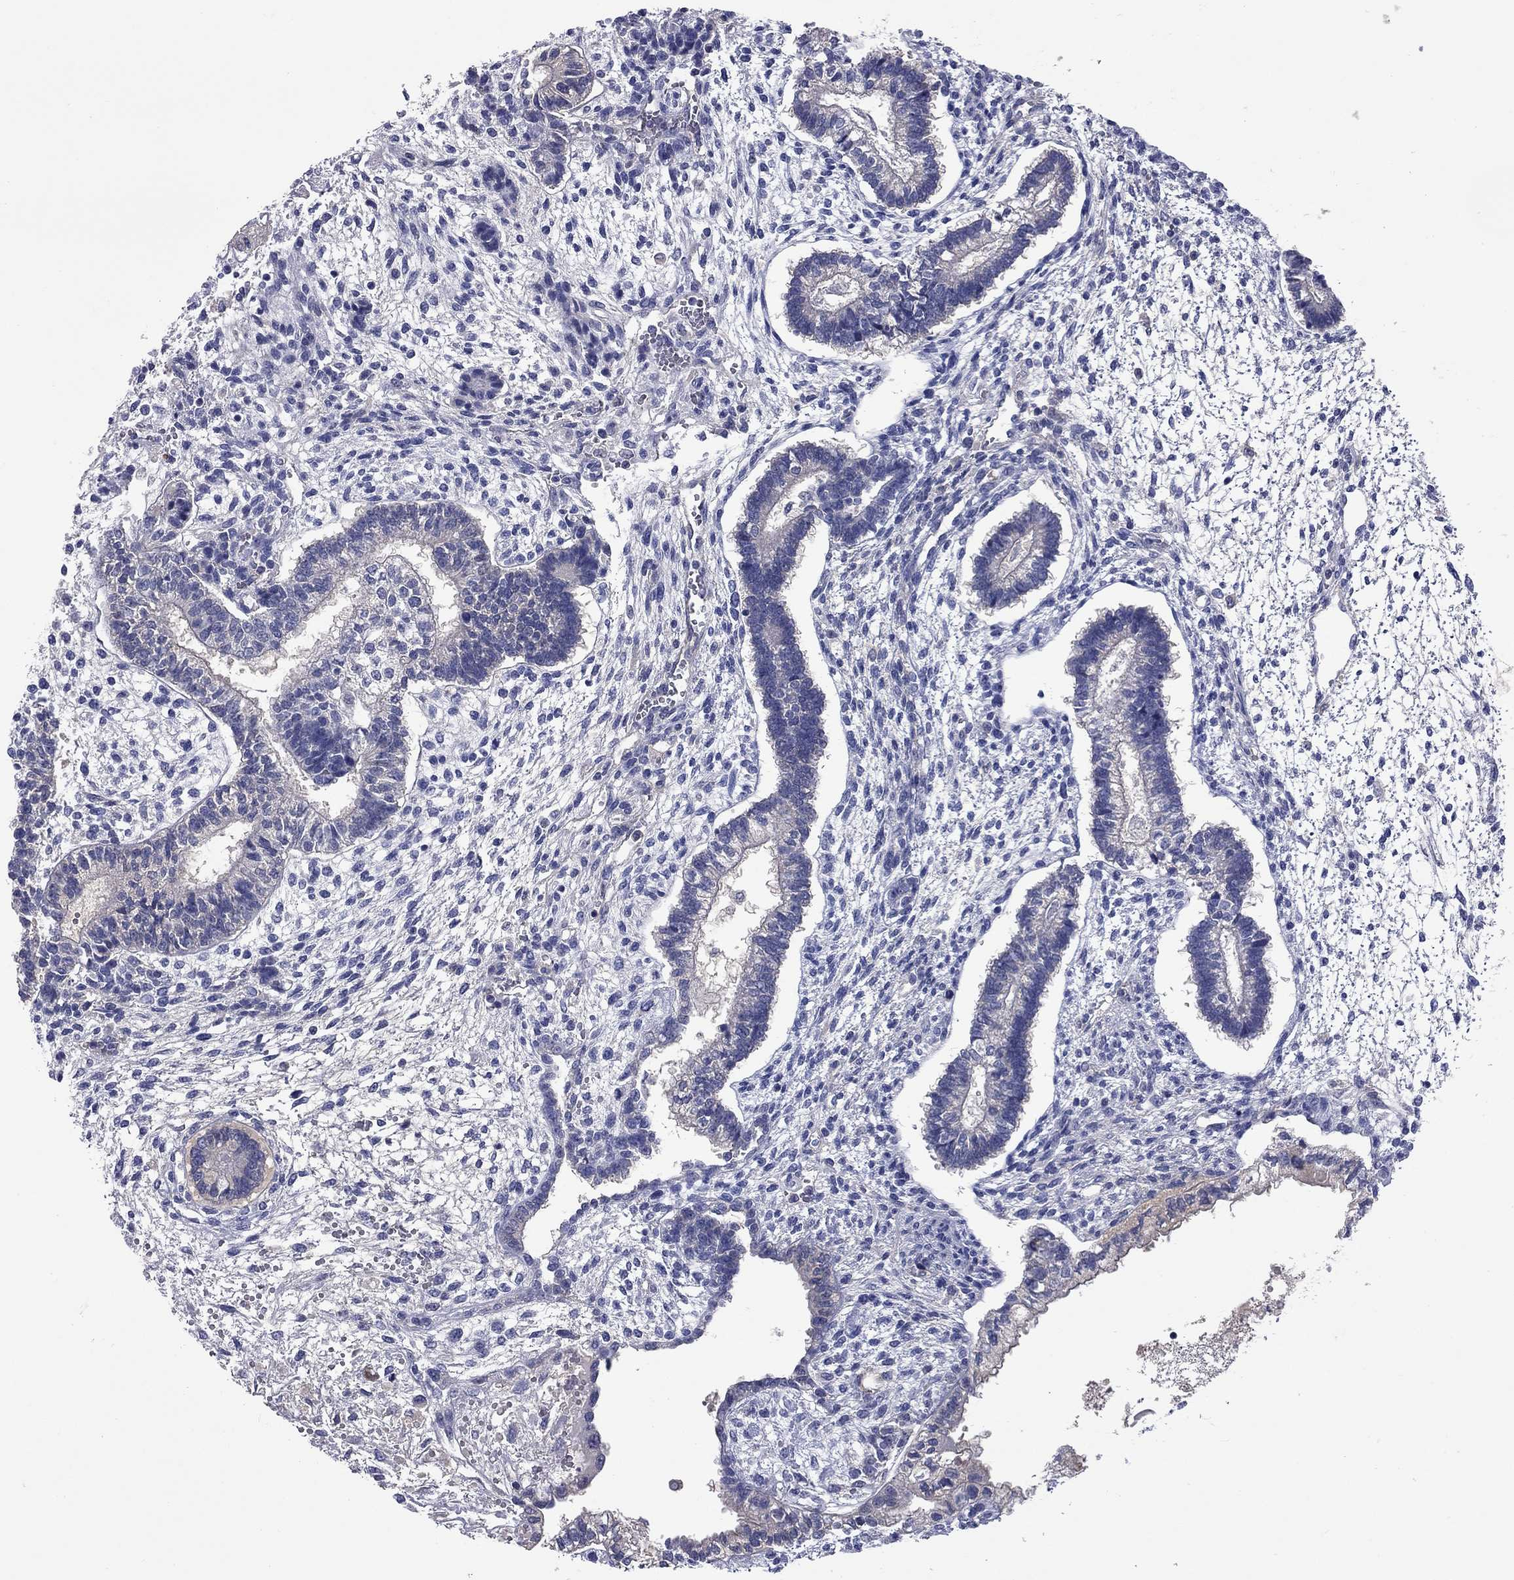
{"staining": {"intensity": "negative", "quantity": "none", "location": "none"}, "tissue": "testis cancer", "cell_type": "Tumor cells", "image_type": "cancer", "snomed": [{"axis": "morphology", "description": "Carcinoma, Embryonal, NOS"}, {"axis": "topography", "description": "Testis"}], "caption": "Testis embryonal carcinoma was stained to show a protein in brown. There is no significant expression in tumor cells. The staining is performed using DAB (3,3'-diaminobenzidine) brown chromogen with nuclei counter-stained in using hematoxylin.", "gene": "UNC119B", "patient": {"sex": "male", "age": 37}}